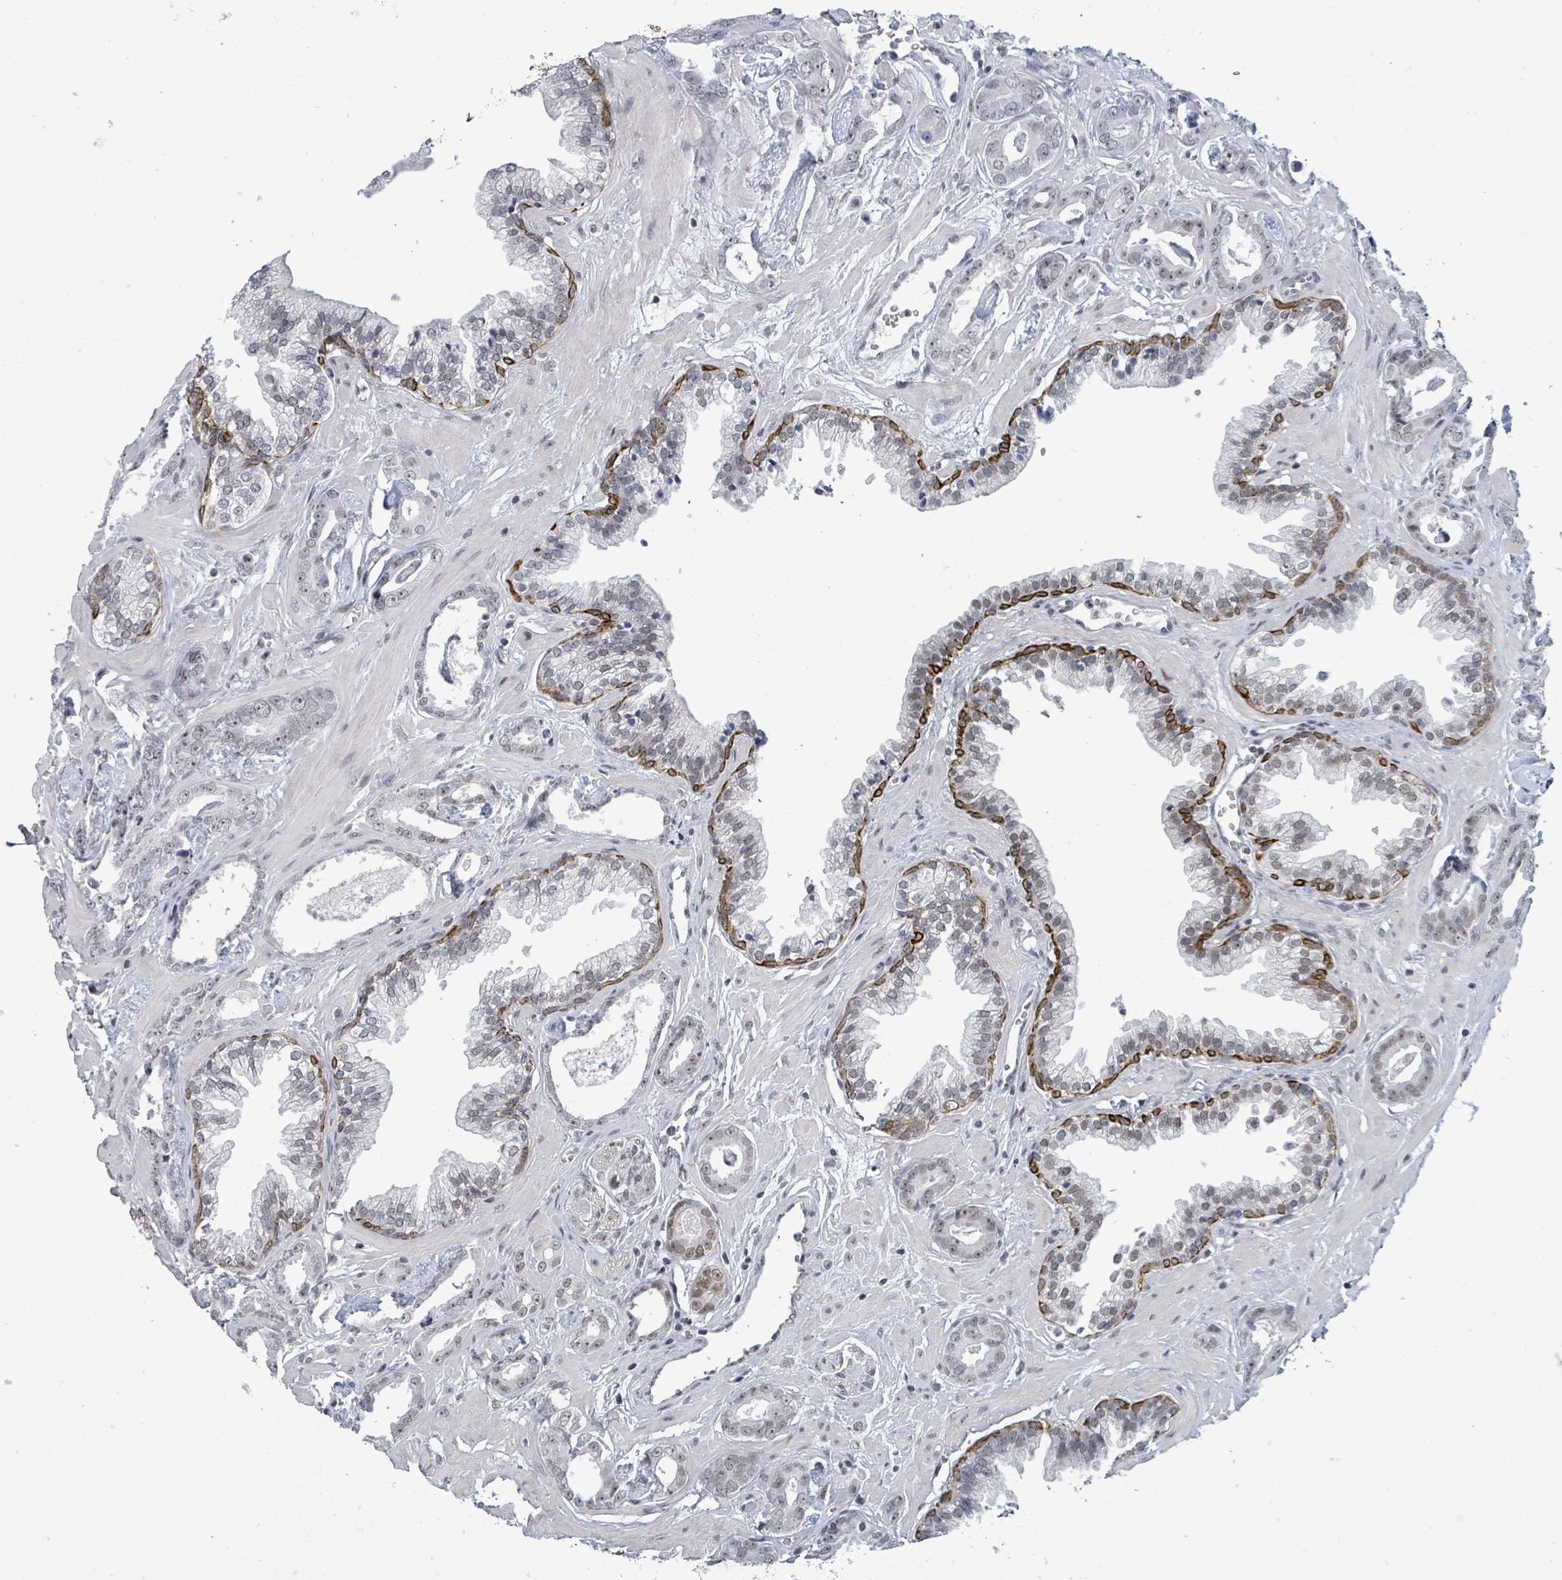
{"staining": {"intensity": "negative", "quantity": "none", "location": "none"}, "tissue": "prostate cancer", "cell_type": "Tumor cells", "image_type": "cancer", "snomed": [{"axis": "morphology", "description": "Adenocarcinoma, Low grade"}, {"axis": "topography", "description": "Prostate"}], "caption": "The immunohistochemistry histopathology image has no significant expression in tumor cells of prostate cancer (adenocarcinoma (low-grade)) tissue. (DAB immunohistochemistry visualized using brightfield microscopy, high magnification).", "gene": "ERCC5", "patient": {"sex": "male", "age": 60}}